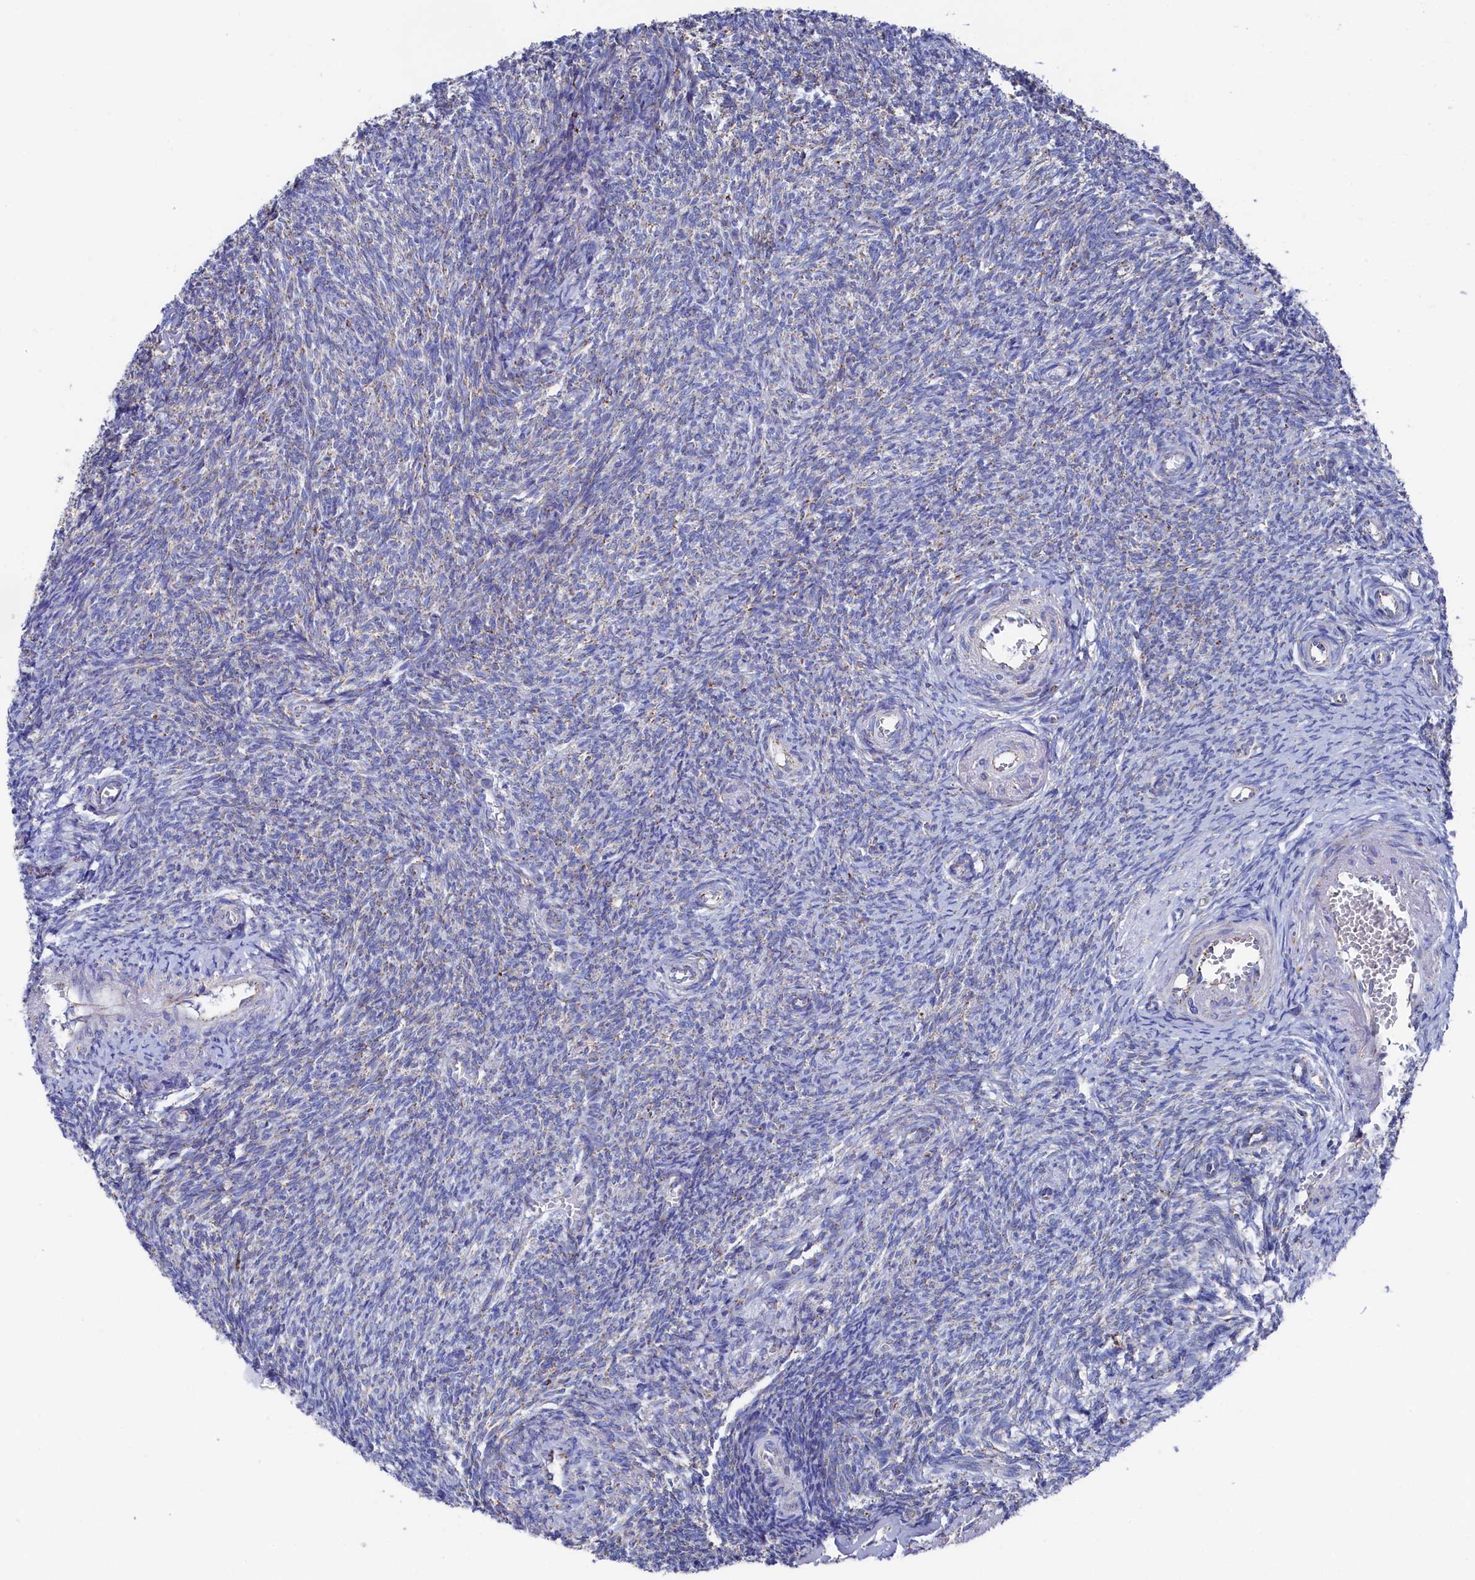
{"staining": {"intensity": "strong", "quantity": ">75%", "location": "cytoplasmic/membranous"}, "tissue": "ovary", "cell_type": "Follicle cells", "image_type": "normal", "snomed": [{"axis": "morphology", "description": "Normal tissue, NOS"}, {"axis": "topography", "description": "Ovary"}], "caption": "Follicle cells display high levels of strong cytoplasmic/membranous positivity in approximately >75% of cells in normal human ovary.", "gene": "MMAB", "patient": {"sex": "female", "age": 44}}